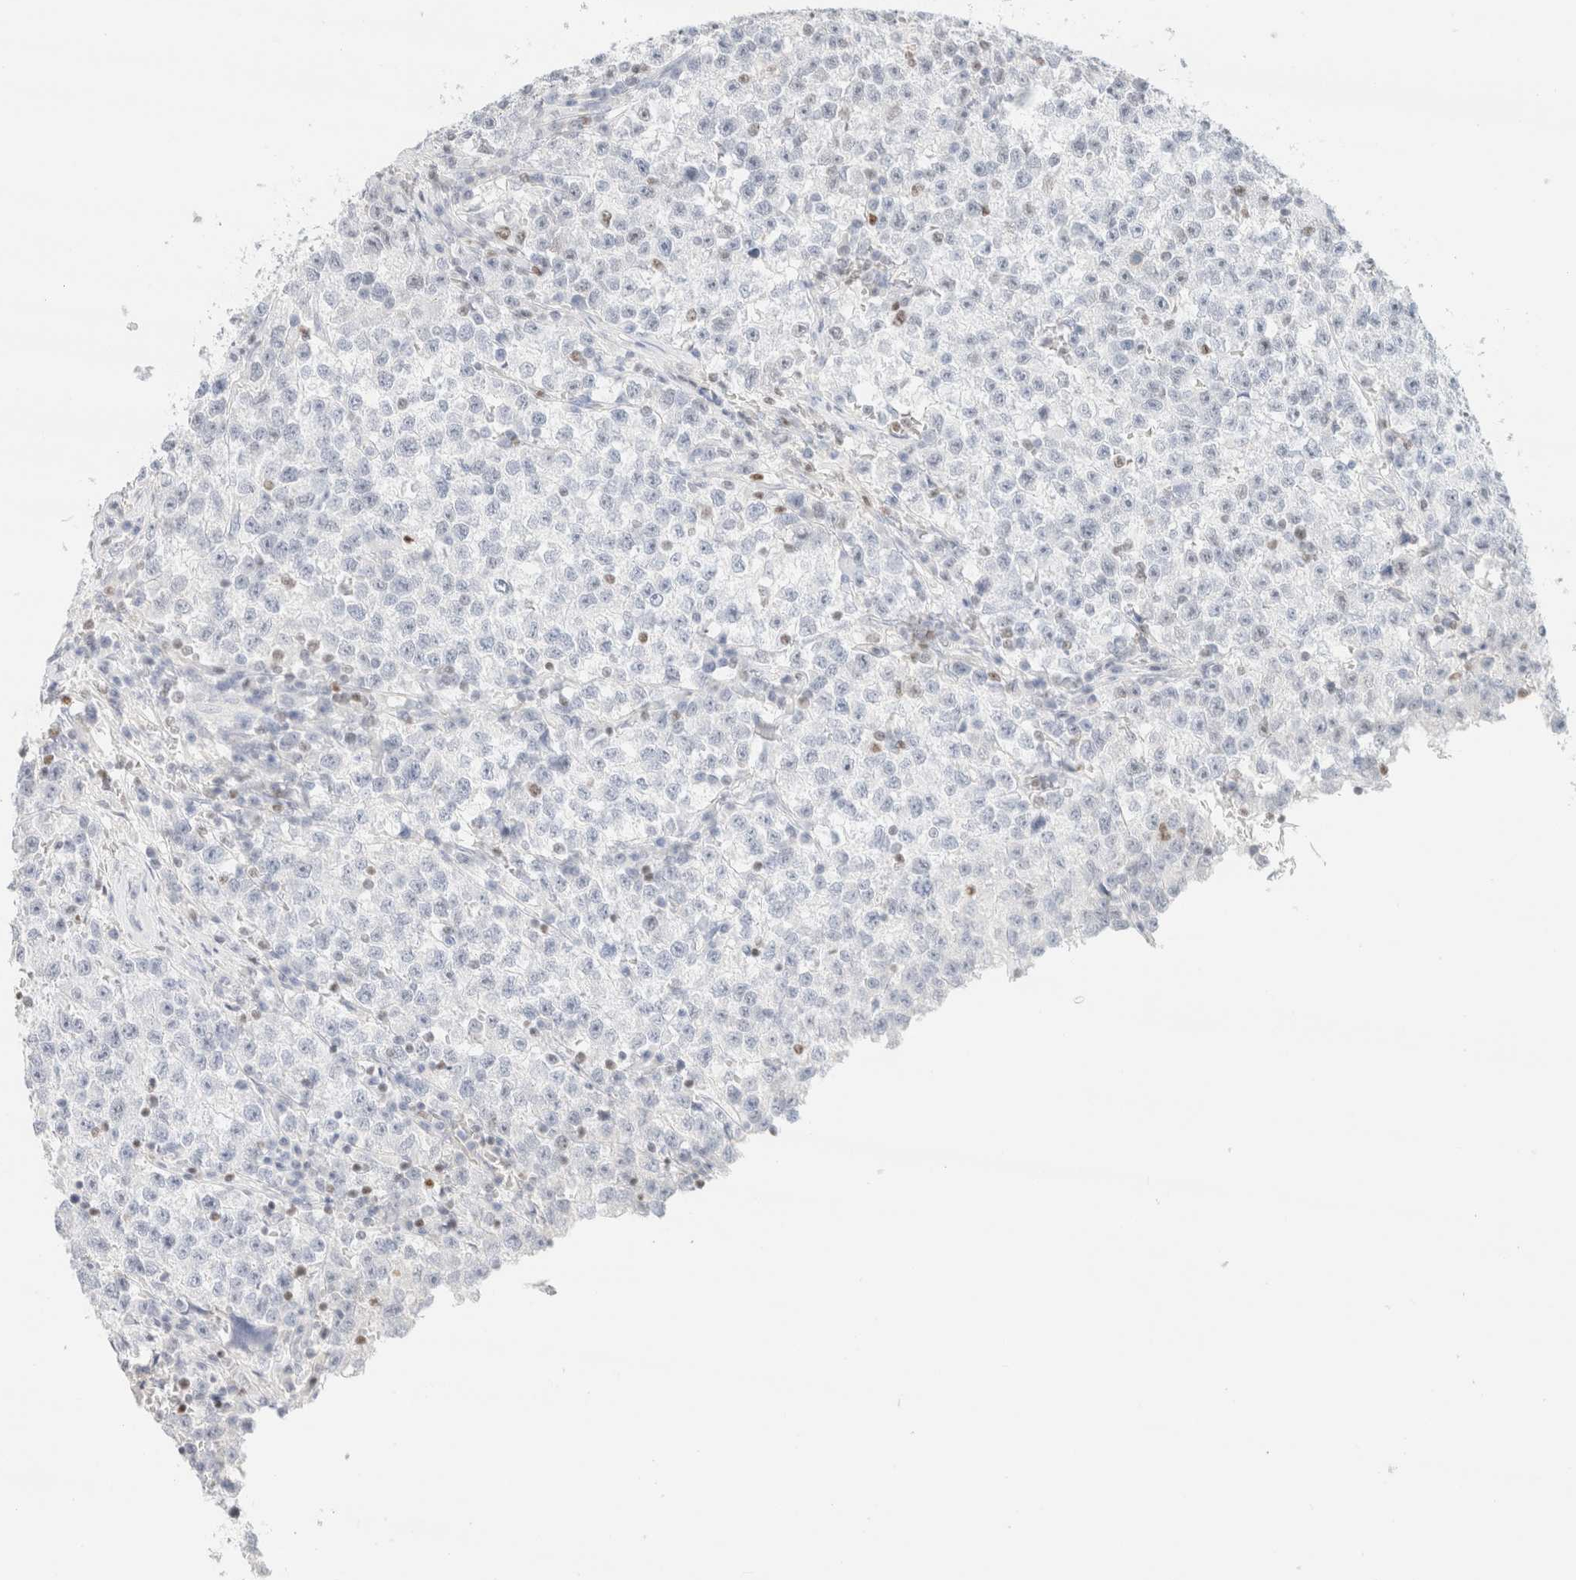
{"staining": {"intensity": "negative", "quantity": "none", "location": "none"}, "tissue": "testis cancer", "cell_type": "Tumor cells", "image_type": "cancer", "snomed": [{"axis": "morphology", "description": "Seminoma, NOS"}, {"axis": "topography", "description": "Testis"}], "caption": "Histopathology image shows no protein positivity in tumor cells of testis seminoma tissue. (Immunohistochemistry, brightfield microscopy, high magnification).", "gene": "IKZF3", "patient": {"sex": "male", "age": 22}}